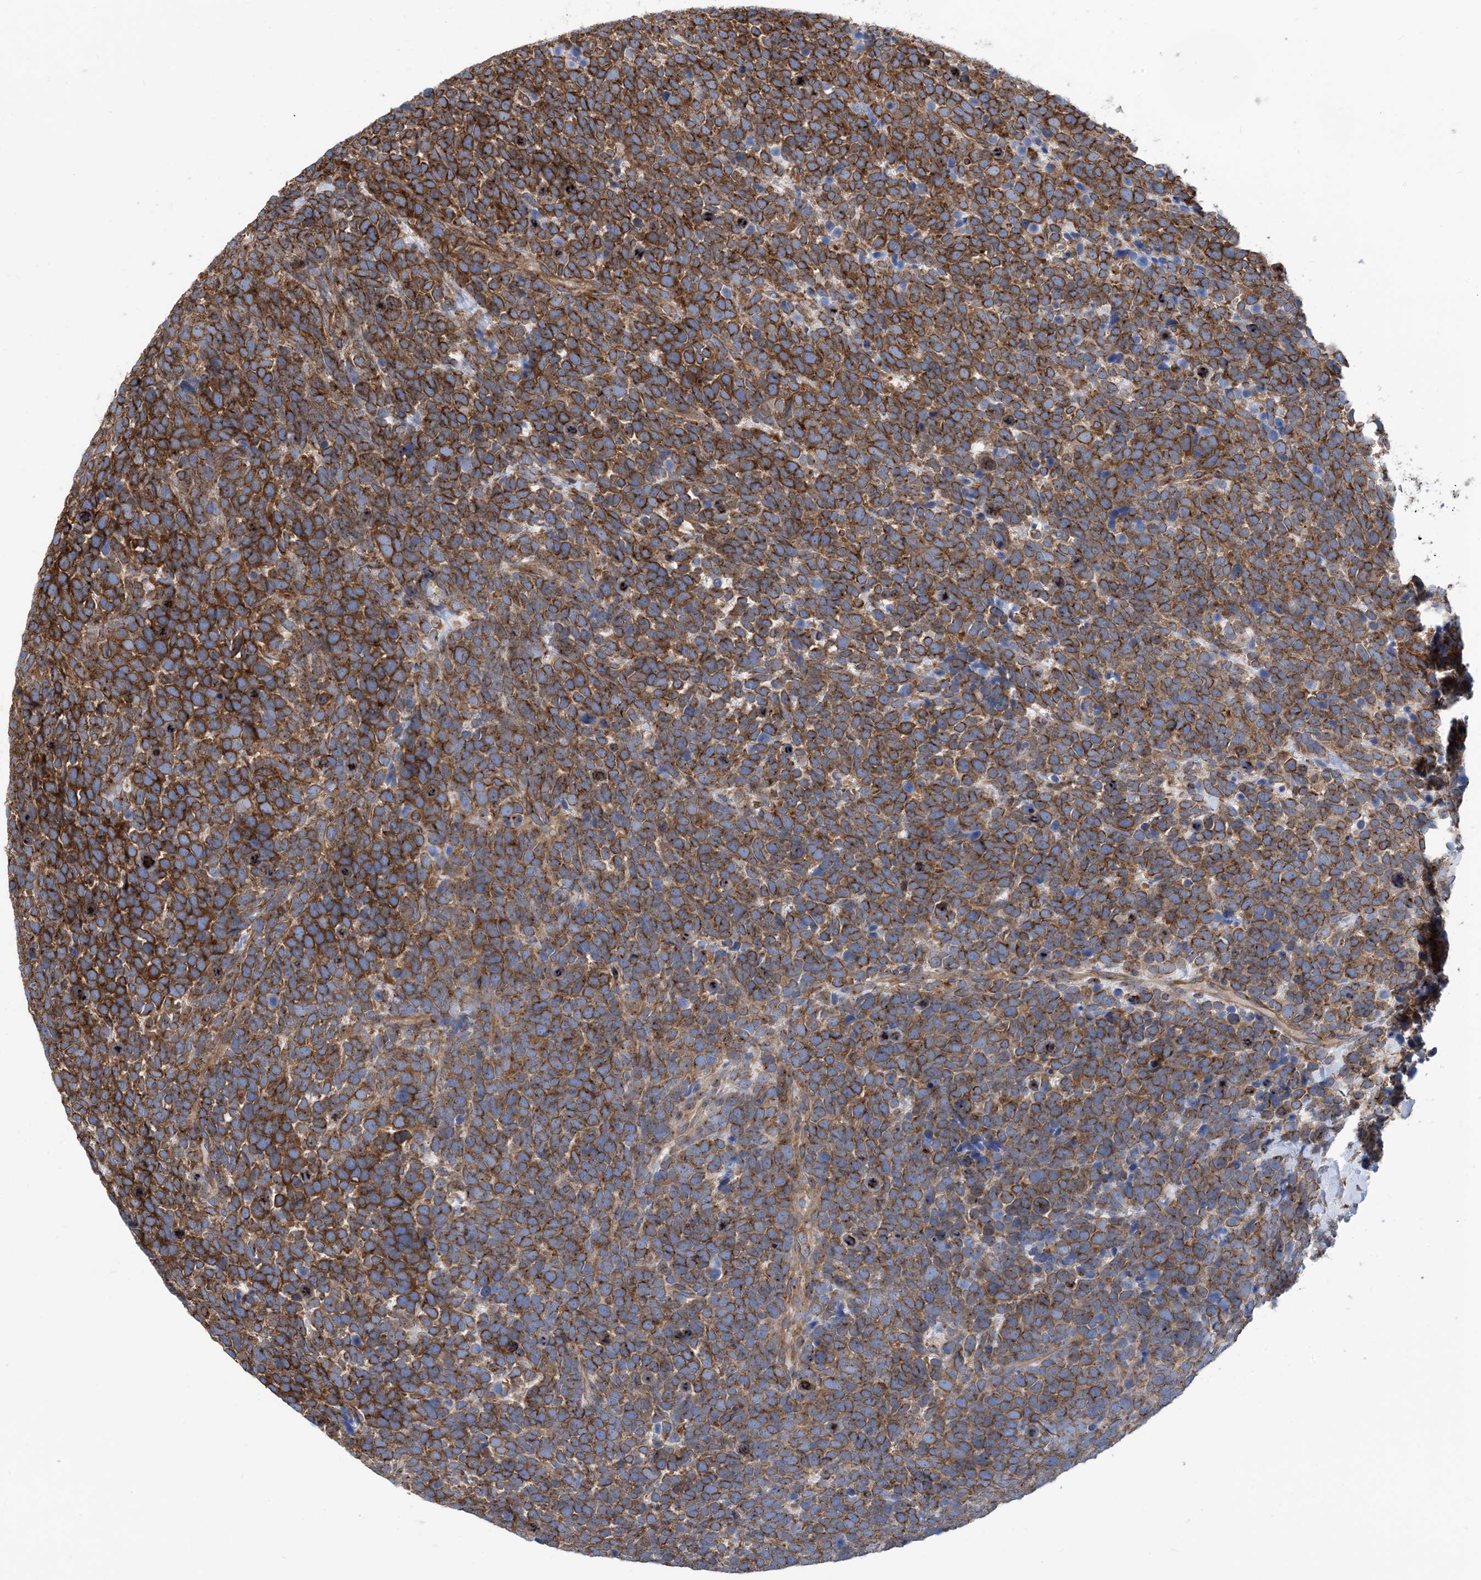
{"staining": {"intensity": "moderate", "quantity": ">75%", "location": "cytoplasmic/membranous"}, "tissue": "urothelial cancer", "cell_type": "Tumor cells", "image_type": "cancer", "snomed": [{"axis": "morphology", "description": "Urothelial carcinoma, High grade"}, {"axis": "topography", "description": "Urinary bladder"}], "caption": "Tumor cells demonstrate moderate cytoplasmic/membranous expression in about >75% of cells in high-grade urothelial carcinoma.", "gene": "DYNC1LI1", "patient": {"sex": "female", "age": 82}}